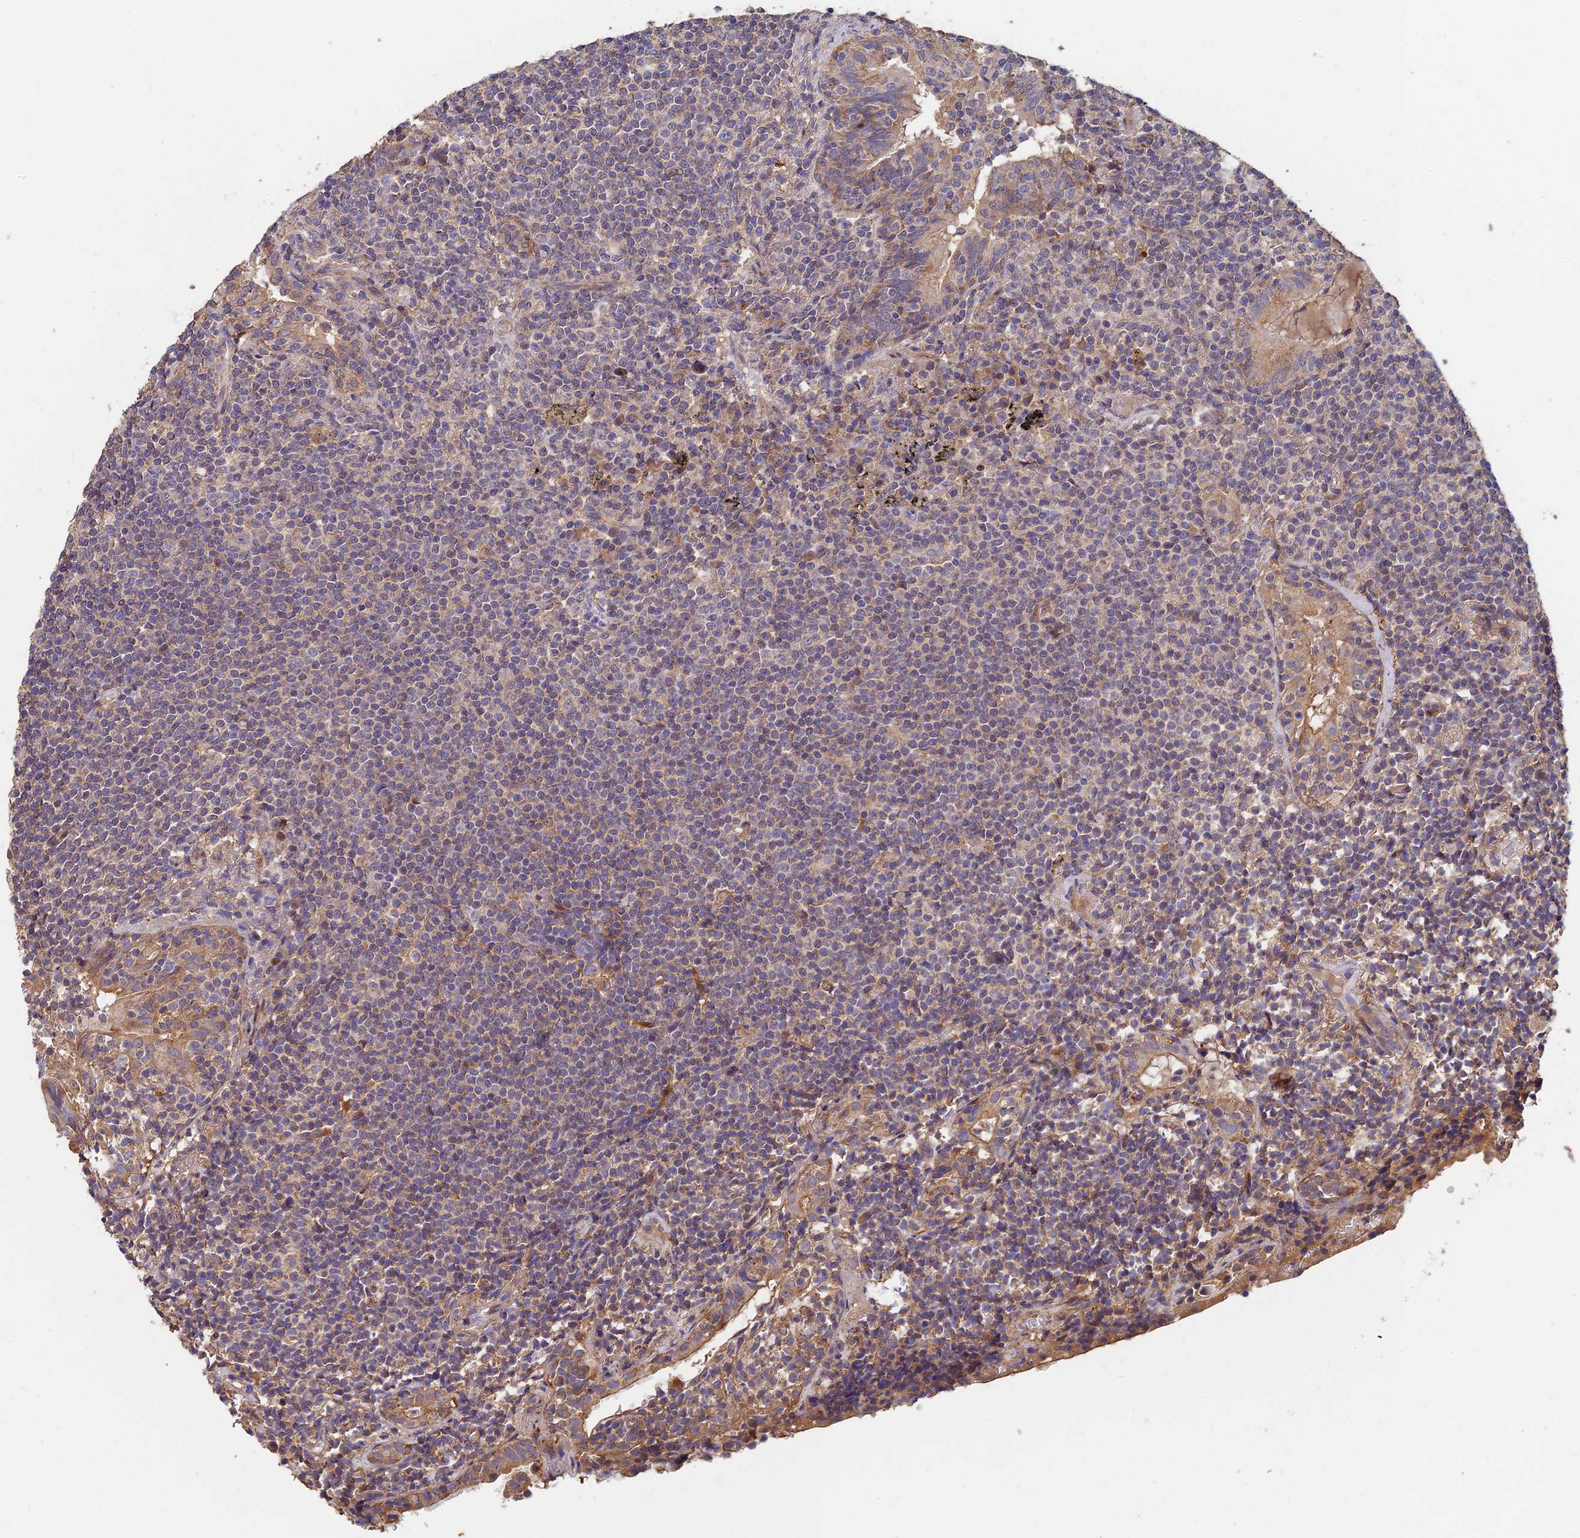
{"staining": {"intensity": "negative", "quantity": "none", "location": "none"}, "tissue": "lymphoma", "cell_type": "Tumor cells", "image_type": "cancer", "snomed": [{"axis": "morphology", "description": "Malignant lymphoma, non-Hodgkin's type, Low grade"}, {"axis": "topography", "description": "Lung"}], "caption": "IHC micrograph of human lymphoma stained for a protein (brown), which shows no positivity in tumor cells.", "gene": "SLC38A11", "patient": {"sex": "female", "age": 71}}